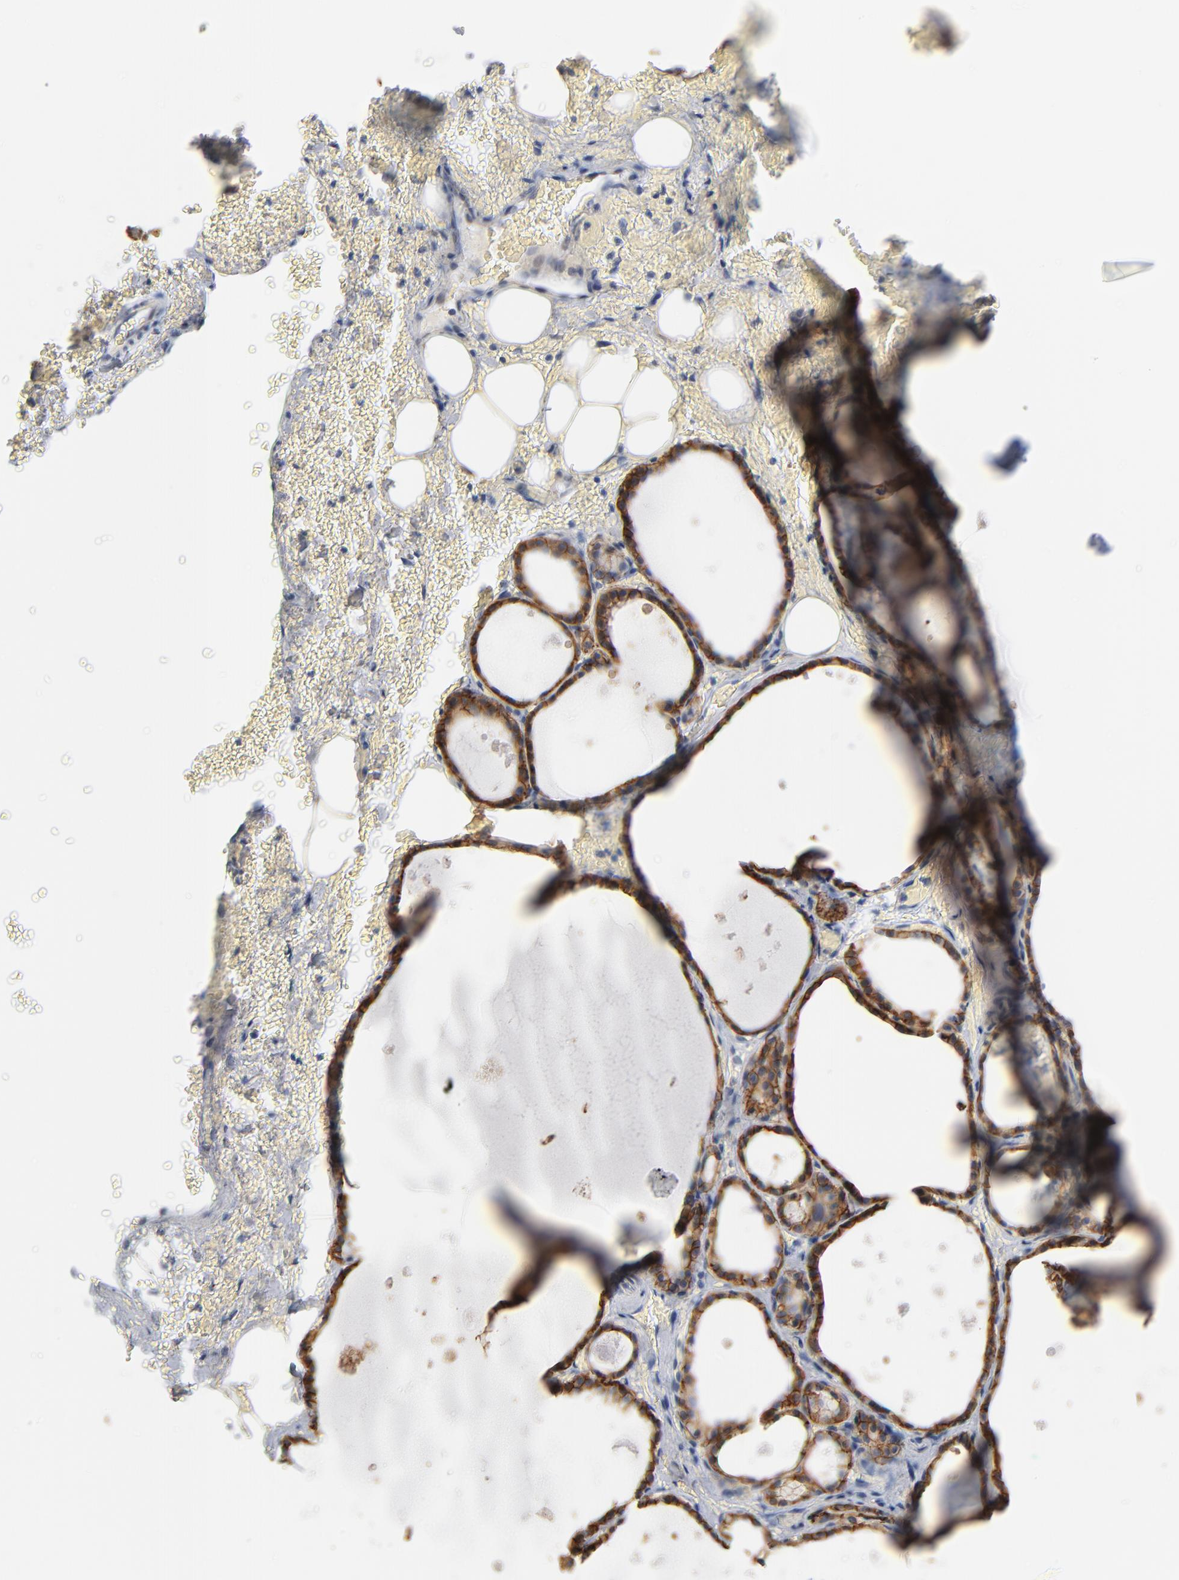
{"staining": {"intensity": "moderate", "quantity": ">75%", "location": "cytoplasmic/membranous"}, "tissue": "thyroid gland", "cell_type": "Glandular cells", "image_type": "normal", "snomed": [{"axis": "morphology", "description": "Normal tissue, NOS"}, {"axis": "topography", "description": "Thyroid gland"}], "caption": "Protein expression analysis of normal human thyroid gland reveals moderate cytoplasmic/membranous staining in about >75% of glandular cells. (DAB IHC with brightfield microscopy, high magnification).", "gene": "EPCAM", "patient": {"sex": "male", "age": 61}}